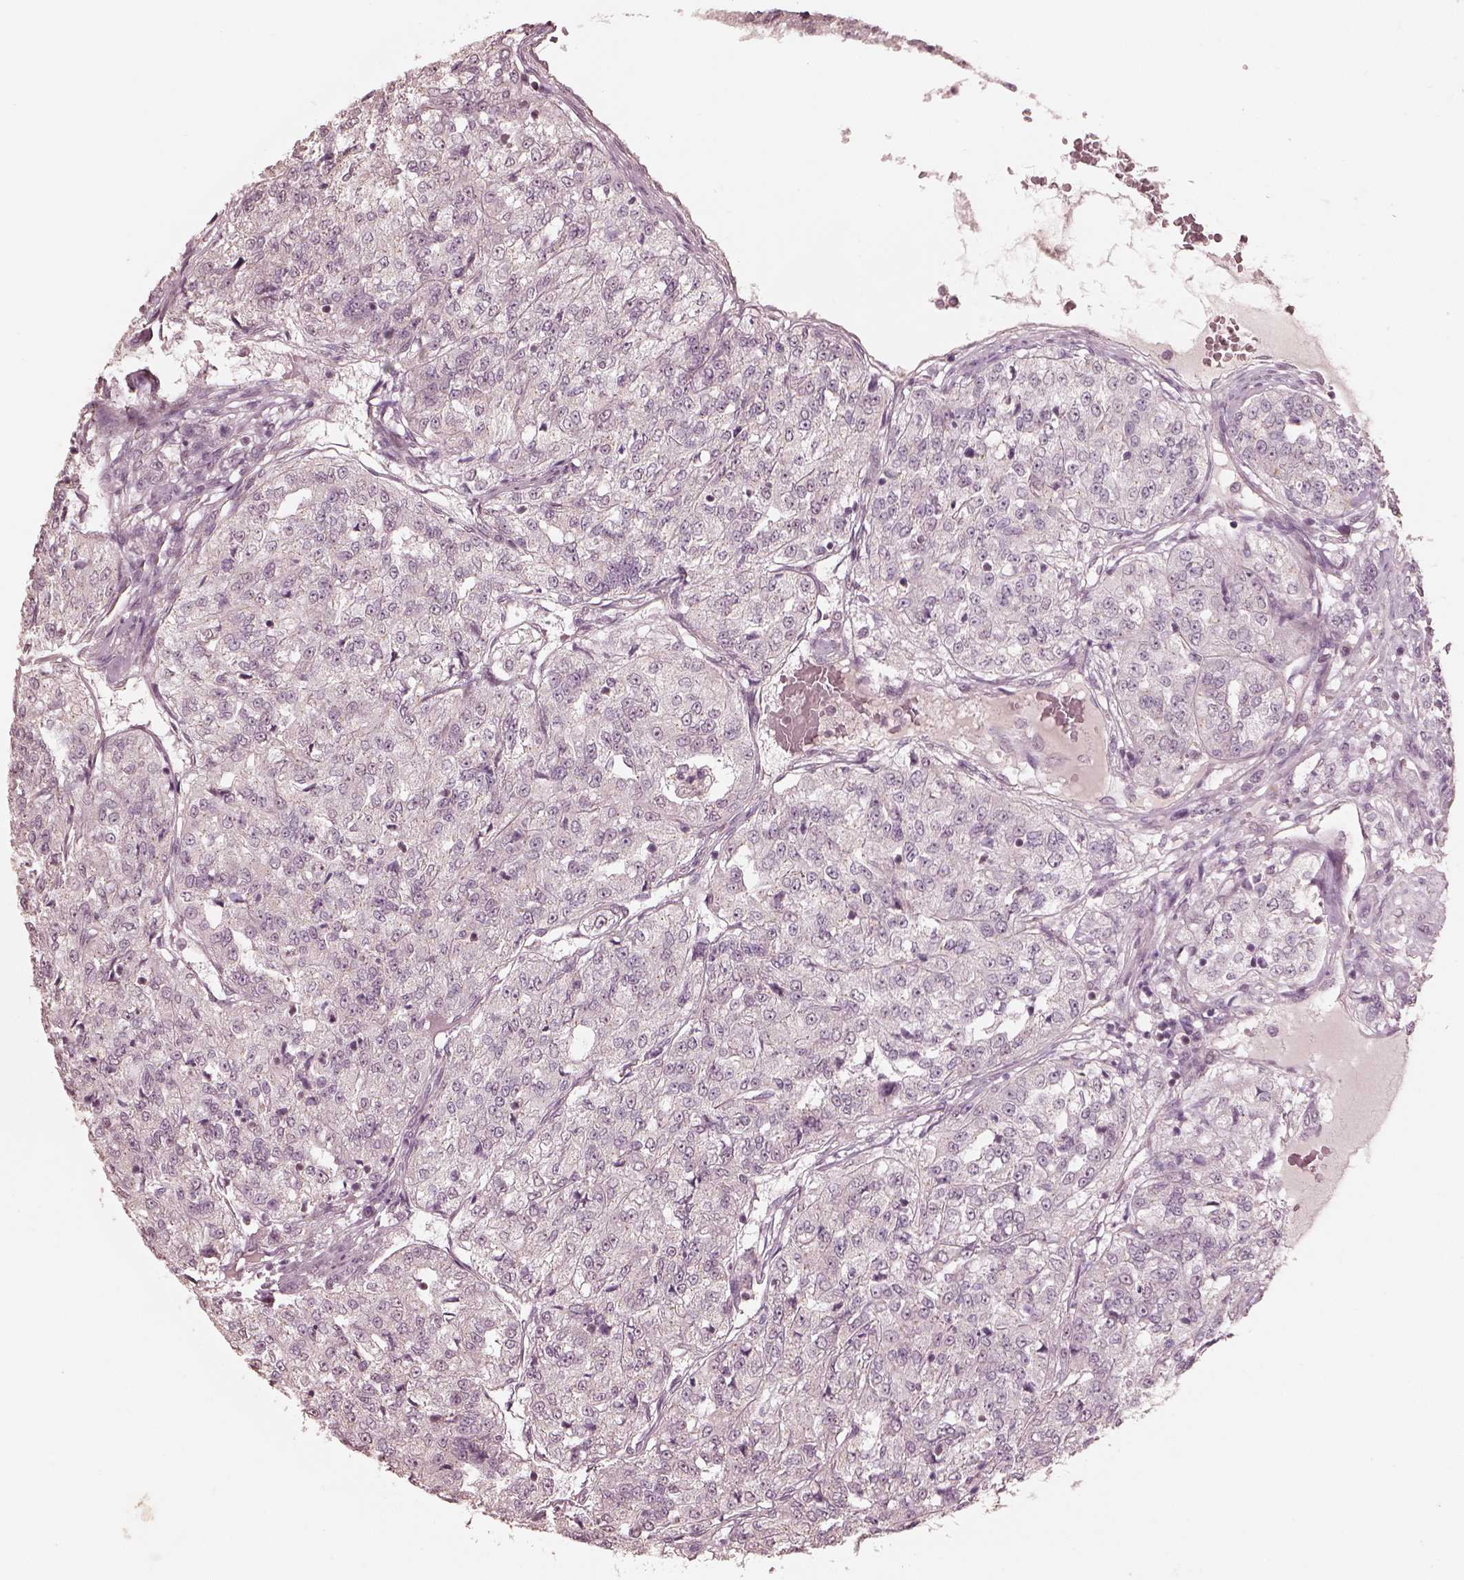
{"staining": {"intensity": "negative", "quantity": "none", "location": "none"}, "tissue": "renal cancer", "cell_type": "Tumor cells", "image_type": "cancer", "snomed": [{"axis": "morphology", "description": "Adenocarcinoma, NOS"}, {"axis": "topography", "description": "Kidney"}], "caption": "The image shows no significant positivity in tumor cells of renal cancer.", "gene": "SLC7A4", "patient": {"sex": "female", "age": 63}}